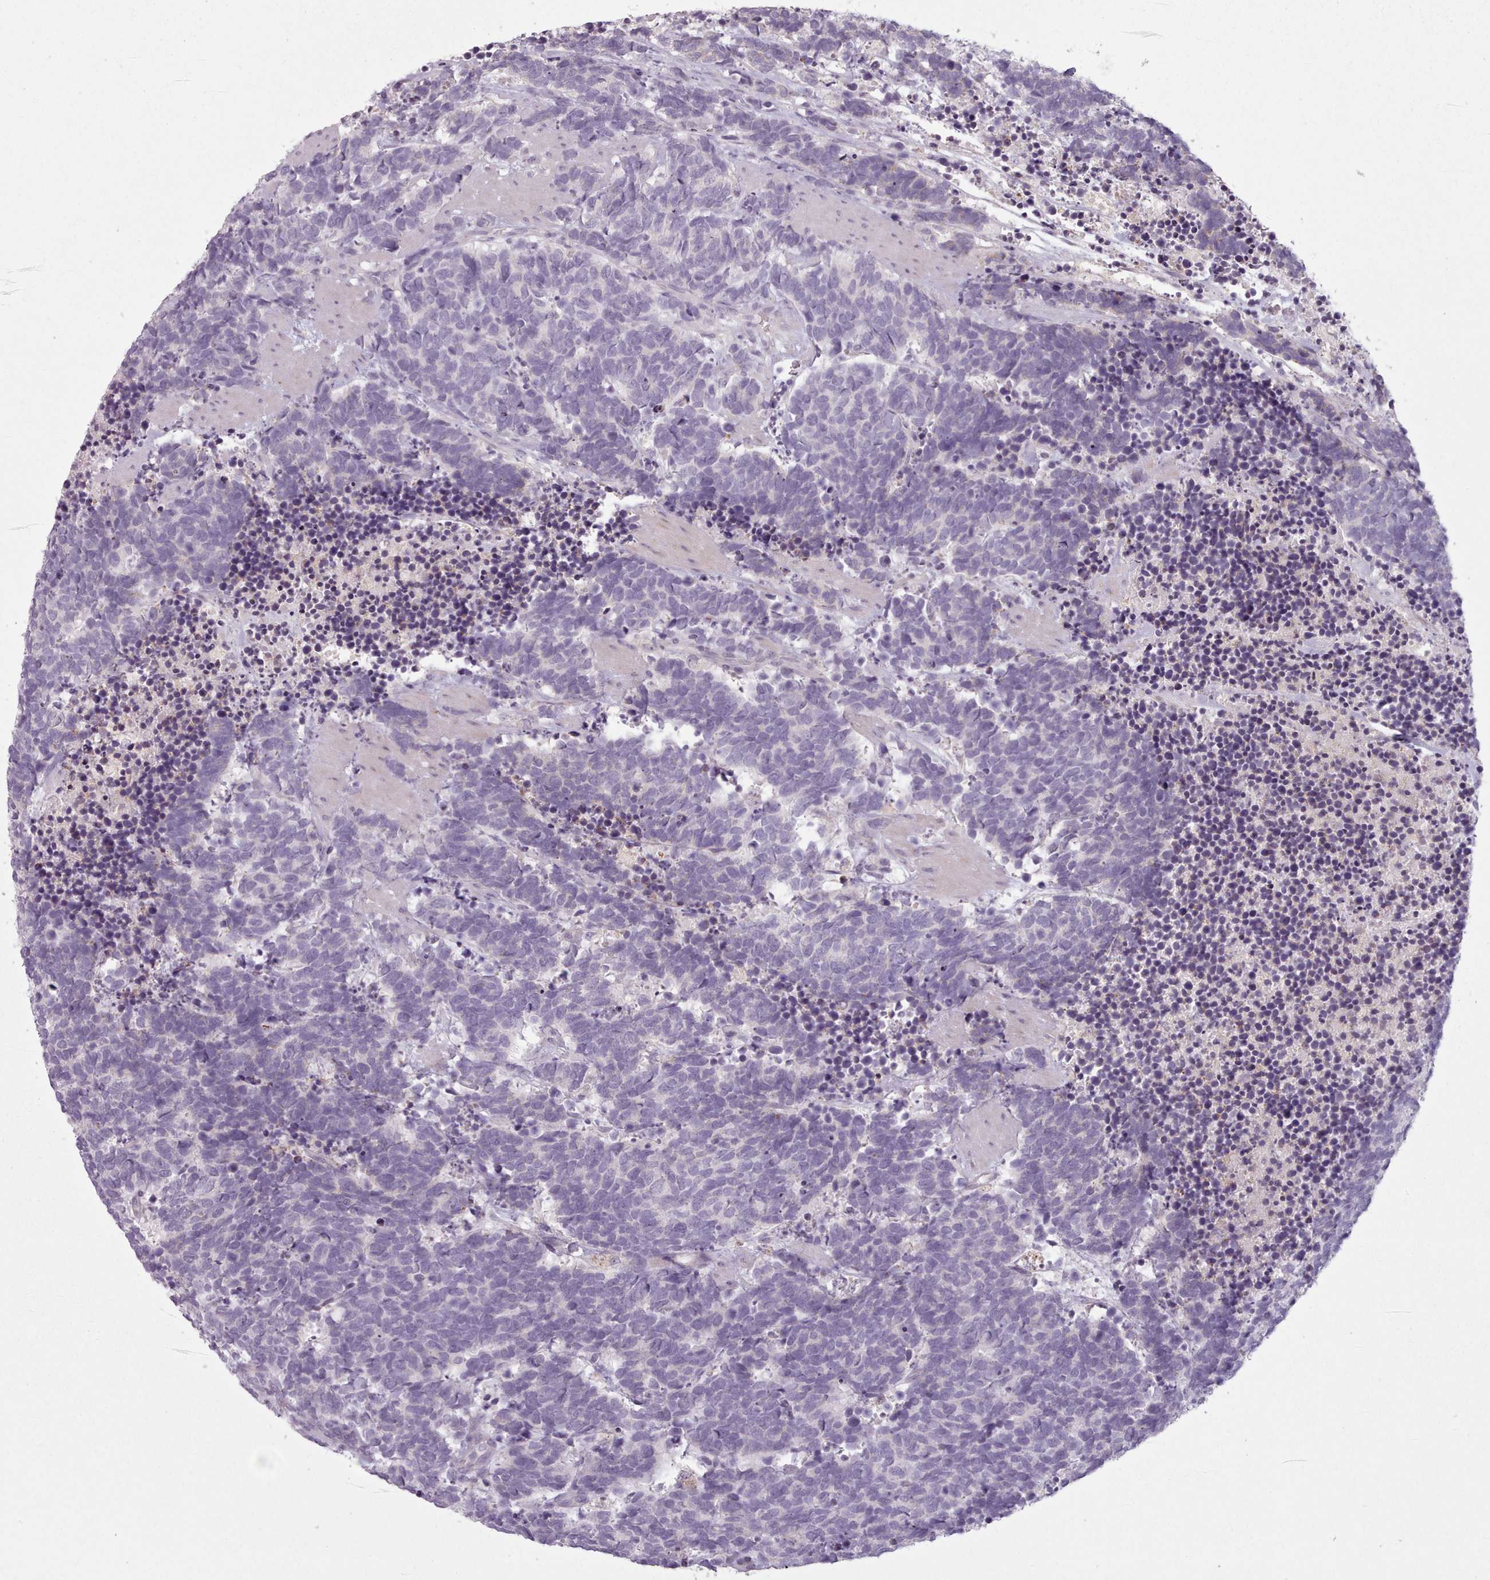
{"staining": {"intensity": "negative", "quantity": "none", "location": "none"}, "tissue": "carcinoid", "cell_type": "Tumor cells", "image_type": "cancer", "snomed": [{"axis": "morphology", "description": "Carcinoma, NOS"}, {"axis": "morphology", "description": "Carcinoid, malignant, NOS"}, {"axis": "topography", "description": "Prostate"}], "caption": "A photomicrograph of carcinoid stained for a protein reveals no brown staining in tumor cells.", "gene": "LAPTM5", "patient": {"sex": "male", "age": 57}}